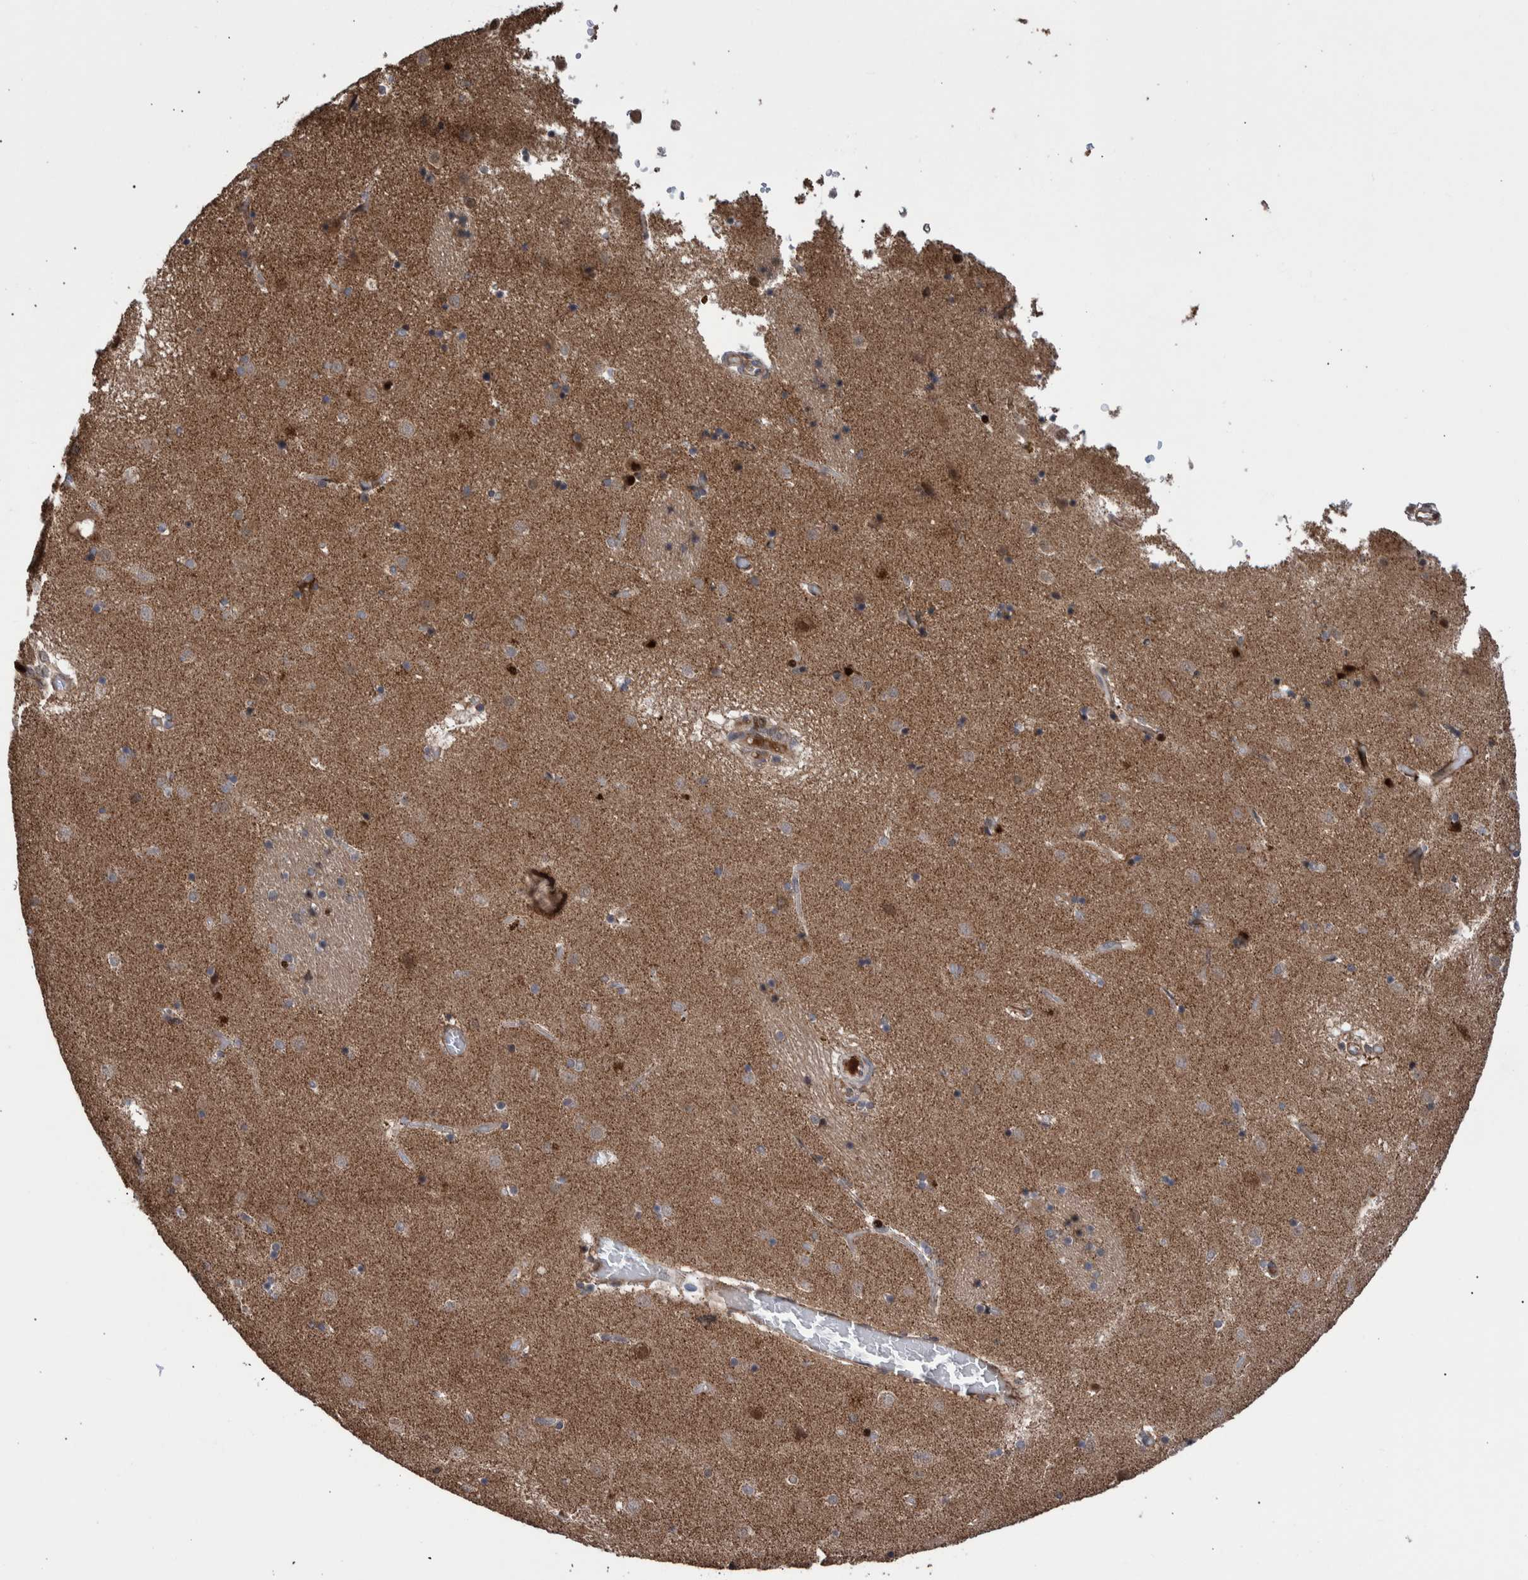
{"staining": {"intensity": "moderate", "quantity": "<25%", "location": "cytoplasmic/membranous,nuclear"}, "tissue": "caudate", "cell_type": "Glial cells", "image_type": "normal", "snomed": [{"axis": "morphology", "description": "Normal tissue, NOS"}, {"axis": "topography", "description": "Lateral ventricle wall"}], "caption": "High-power microscopy captured an immunohistochemistry (IHC) photomicrograph of normal caudate, revealing moderate cytoplasmic/membranous,nuclear expression in approximately <25% of glial cells. Immunohistochemistry (ihc) stains the protein of interest in brown and the nuclei are stained blue.", "gene": "SHISA6", "patient": {"sex": "male", "age": 70}}